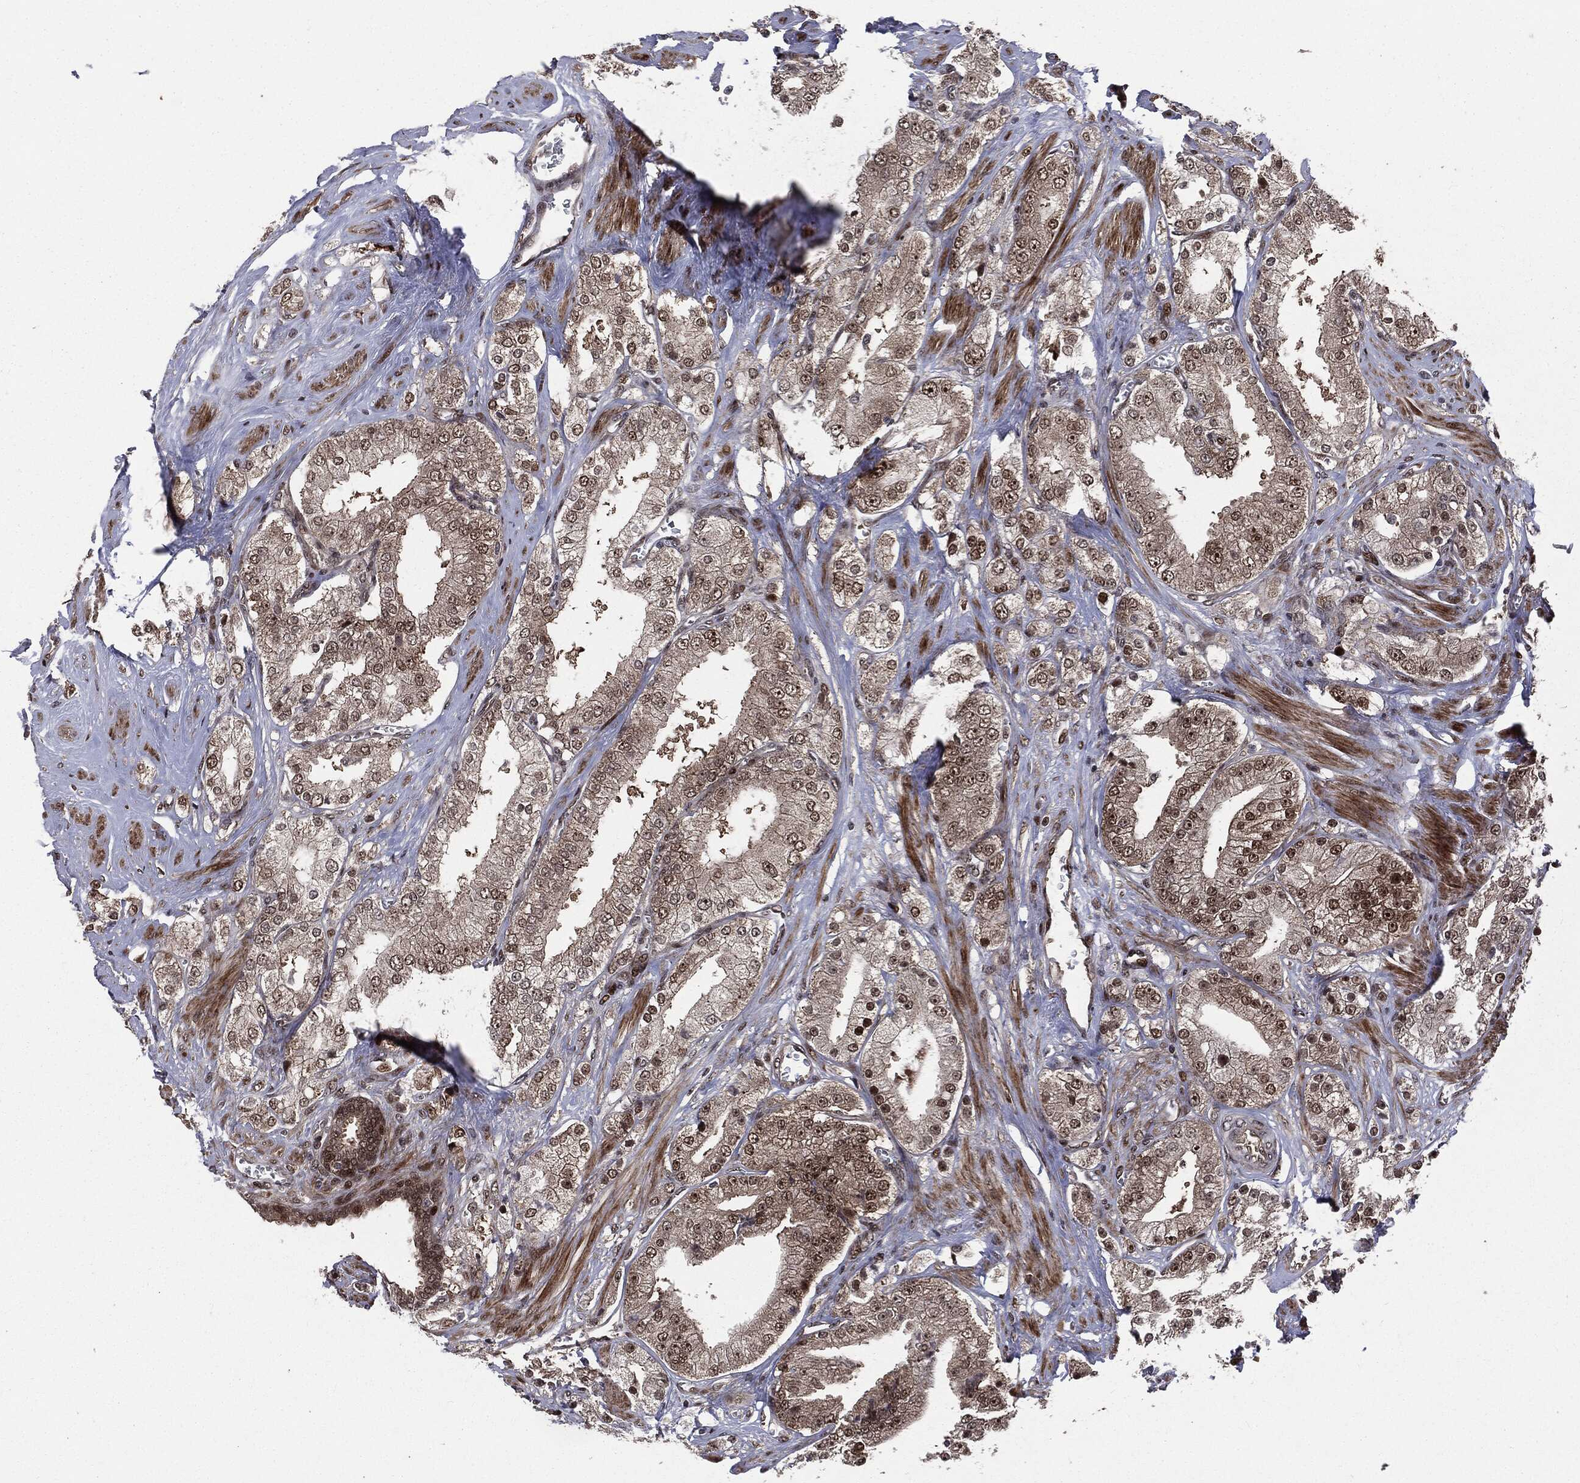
{"staining": {"intensity": "strong", "quantity": "<25%", "location": "cytoplasmic/membranous,nuclear"}, "tissue": "prostate cancer", "cell_type": "Tumor cells", "image_type": "cancer", "snomed": [{"axis": "morphology", "description": "Adenocarcinoma, NOS"}, {"axis": "topography", "description": "Prostate and seminal vesicle, NOS"}, {"axis": "topography", "description": "Prostate"}], "caption": "Tumor cells exhibit medium levels of strong cytoplasmic/membranous and nuclear staining in approximately <25% of cells in human adenocarcinoma (prostate).", "gene": "SMAD4", "patient": {"sex": "male", "age": 67}}